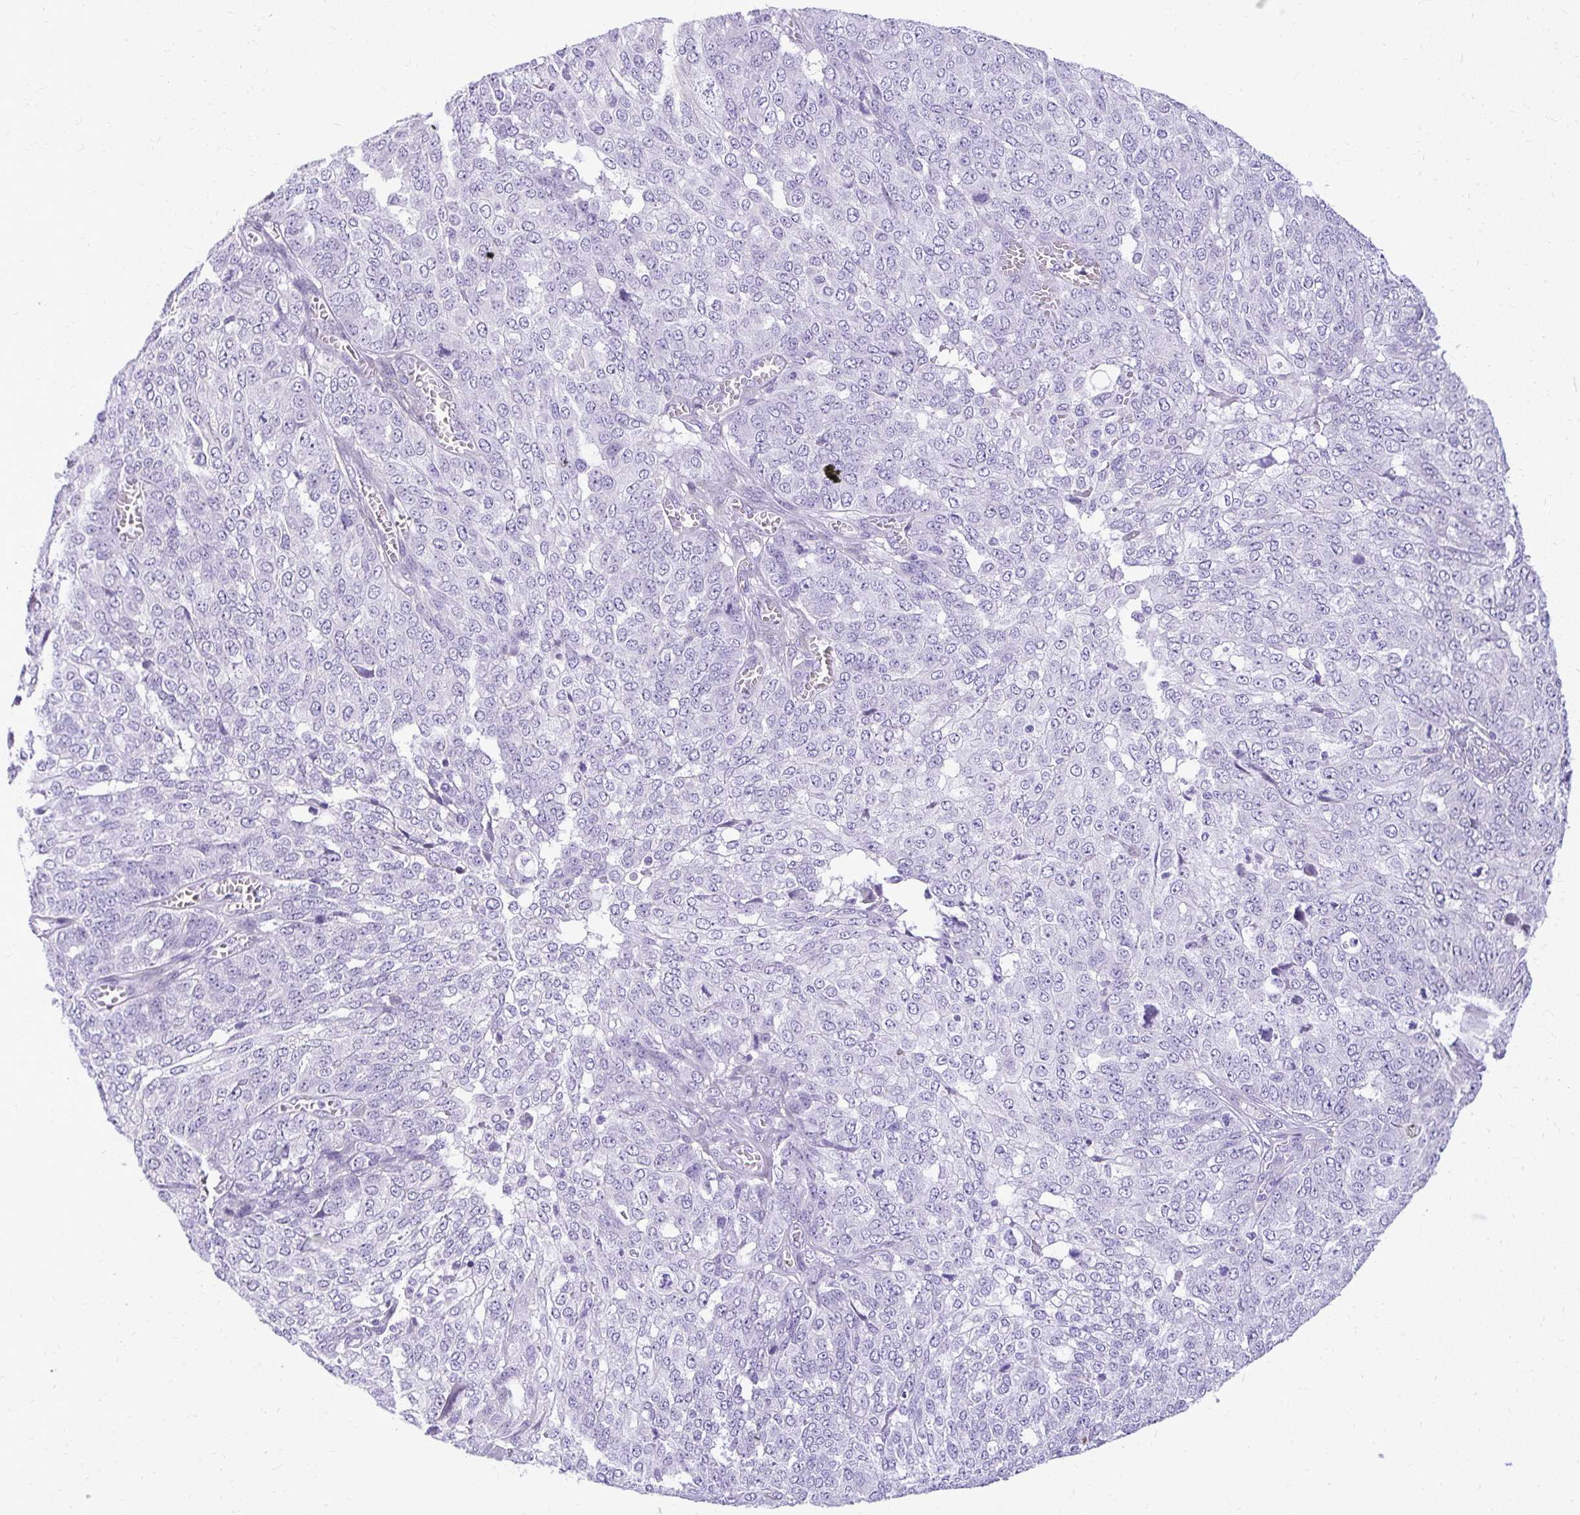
{"staining": {"intensity": "negative", "quantity": "none", "location": "none"}, "tissue": "ovarian cancer", "cell_type": "Tumor cells", "image_type": "cancer", "snomed": [{"axis": "morphology", "description": "Cystadenocarcinoma, serous, NOS"}, {"axis": "topography", "description": "Soft tissue"}, {"axis": "topography", "description": "Ovary"}], "caption": "Immunohistochemistry of ovarian serous cystadenocarcinoma reveals no expression in tumor cells.", "gene": "PRAP1", "patient": {"sex": "female", "age": 57}}